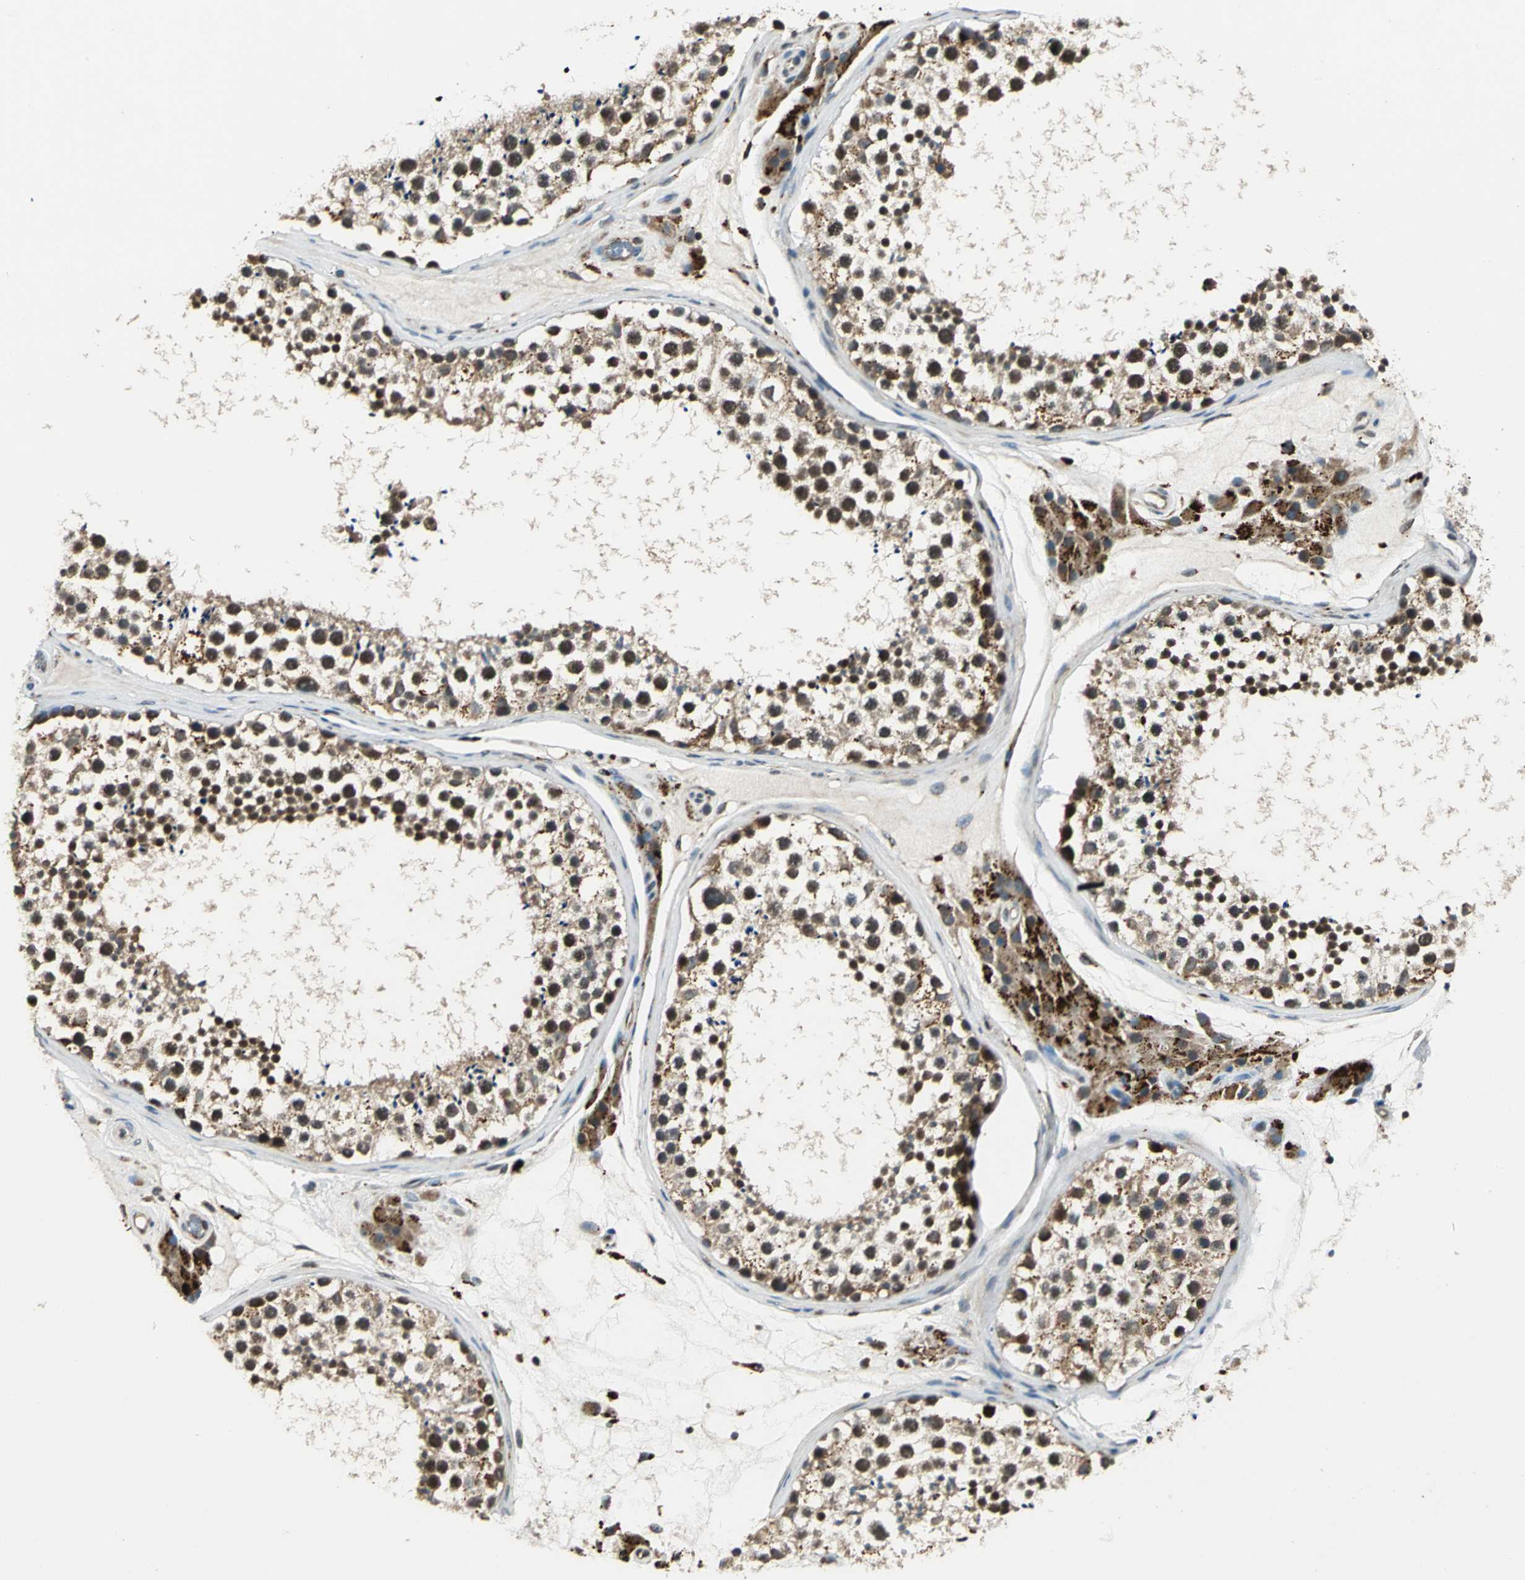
{"staining": {"intensity": "moderate", "quantity": ">75%", "location": "cytoplasmic/membranous,nuclear"}, "tissue": "testis", "cell_type": "Cells in seminiferous ducts", "image_type": "normal", "snomed": [{"axis": "morphology", "description": "Normal tissue, NOS"}, {"axis": "topography", "description": "Testis"}], "caption": "Immunohistochemical staining of unremarkable human testis shows >75% levels of moderate cytoplasmic/membranous,nuclear protein staining in approximately >75% of cells in seminiferous ducts. The staining was performed using DAB (3,3'-diaminobenzidine), with brown indicating positive protein expression. Nuclei are stained blue with hematoxylin.", "gene": "PPP1R13L", "patient": {"sex": "male", "age": 46}}